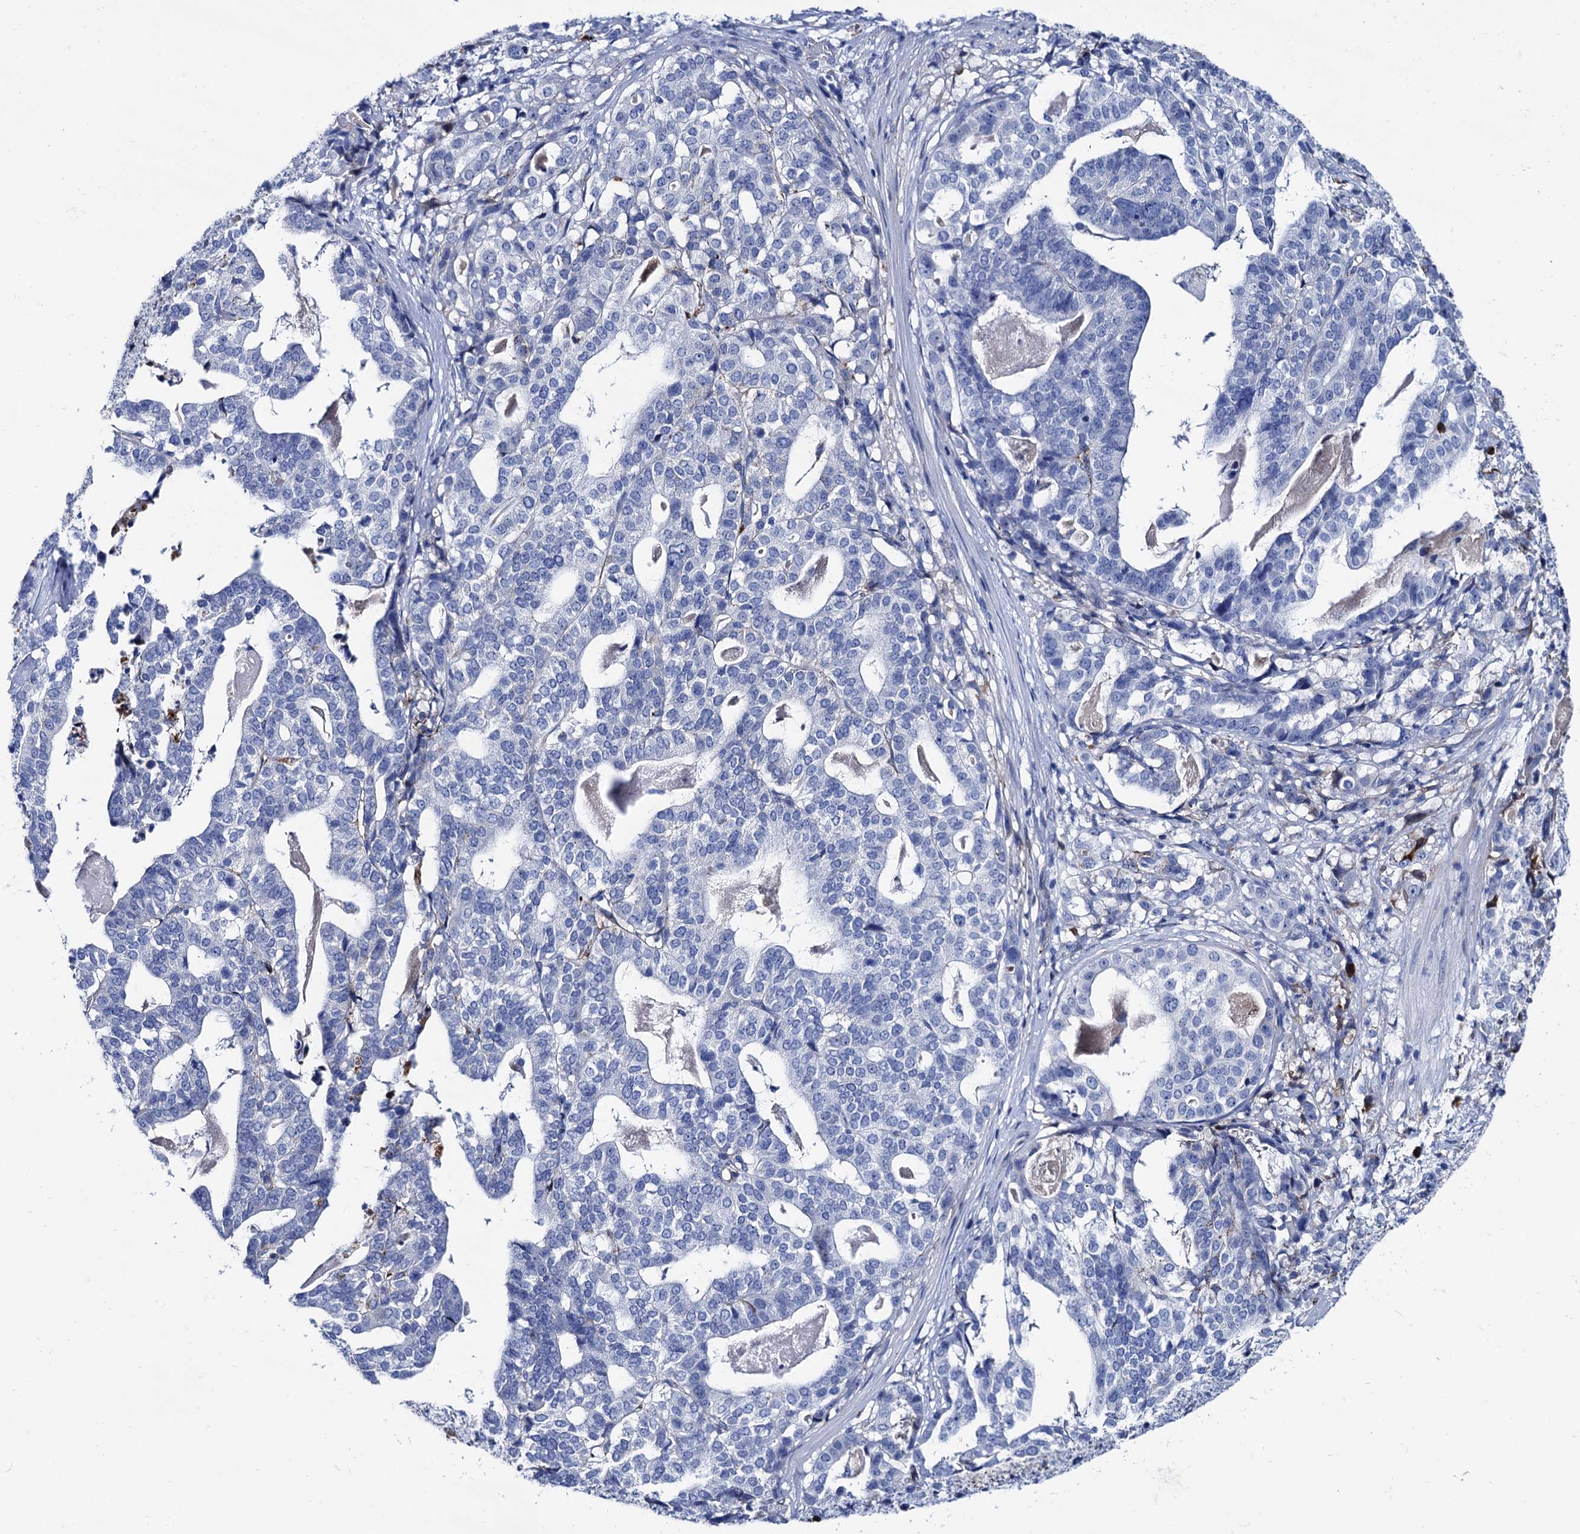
{"staining": {"intensity": "negative", "quantity": "none", "location": "none"}, "tissue": "stomach cancer", "cell_type": "Tumor cells", "image_type": "cancer", "snomed": [{"axis": "morphology", "description": "Adenocarcinoma, NOS"}, {"axis": "topography", "description": "Stomach"}], "caption": "This photomicrograph is of stomach cancer (adenocarcinoma) stained with IHC to label a protein in brown with the nuclei are counter-stained blue. There is no staining in tumor cells.", "gene": "APOD", "patient": {"sex": "male", "age": 48}}